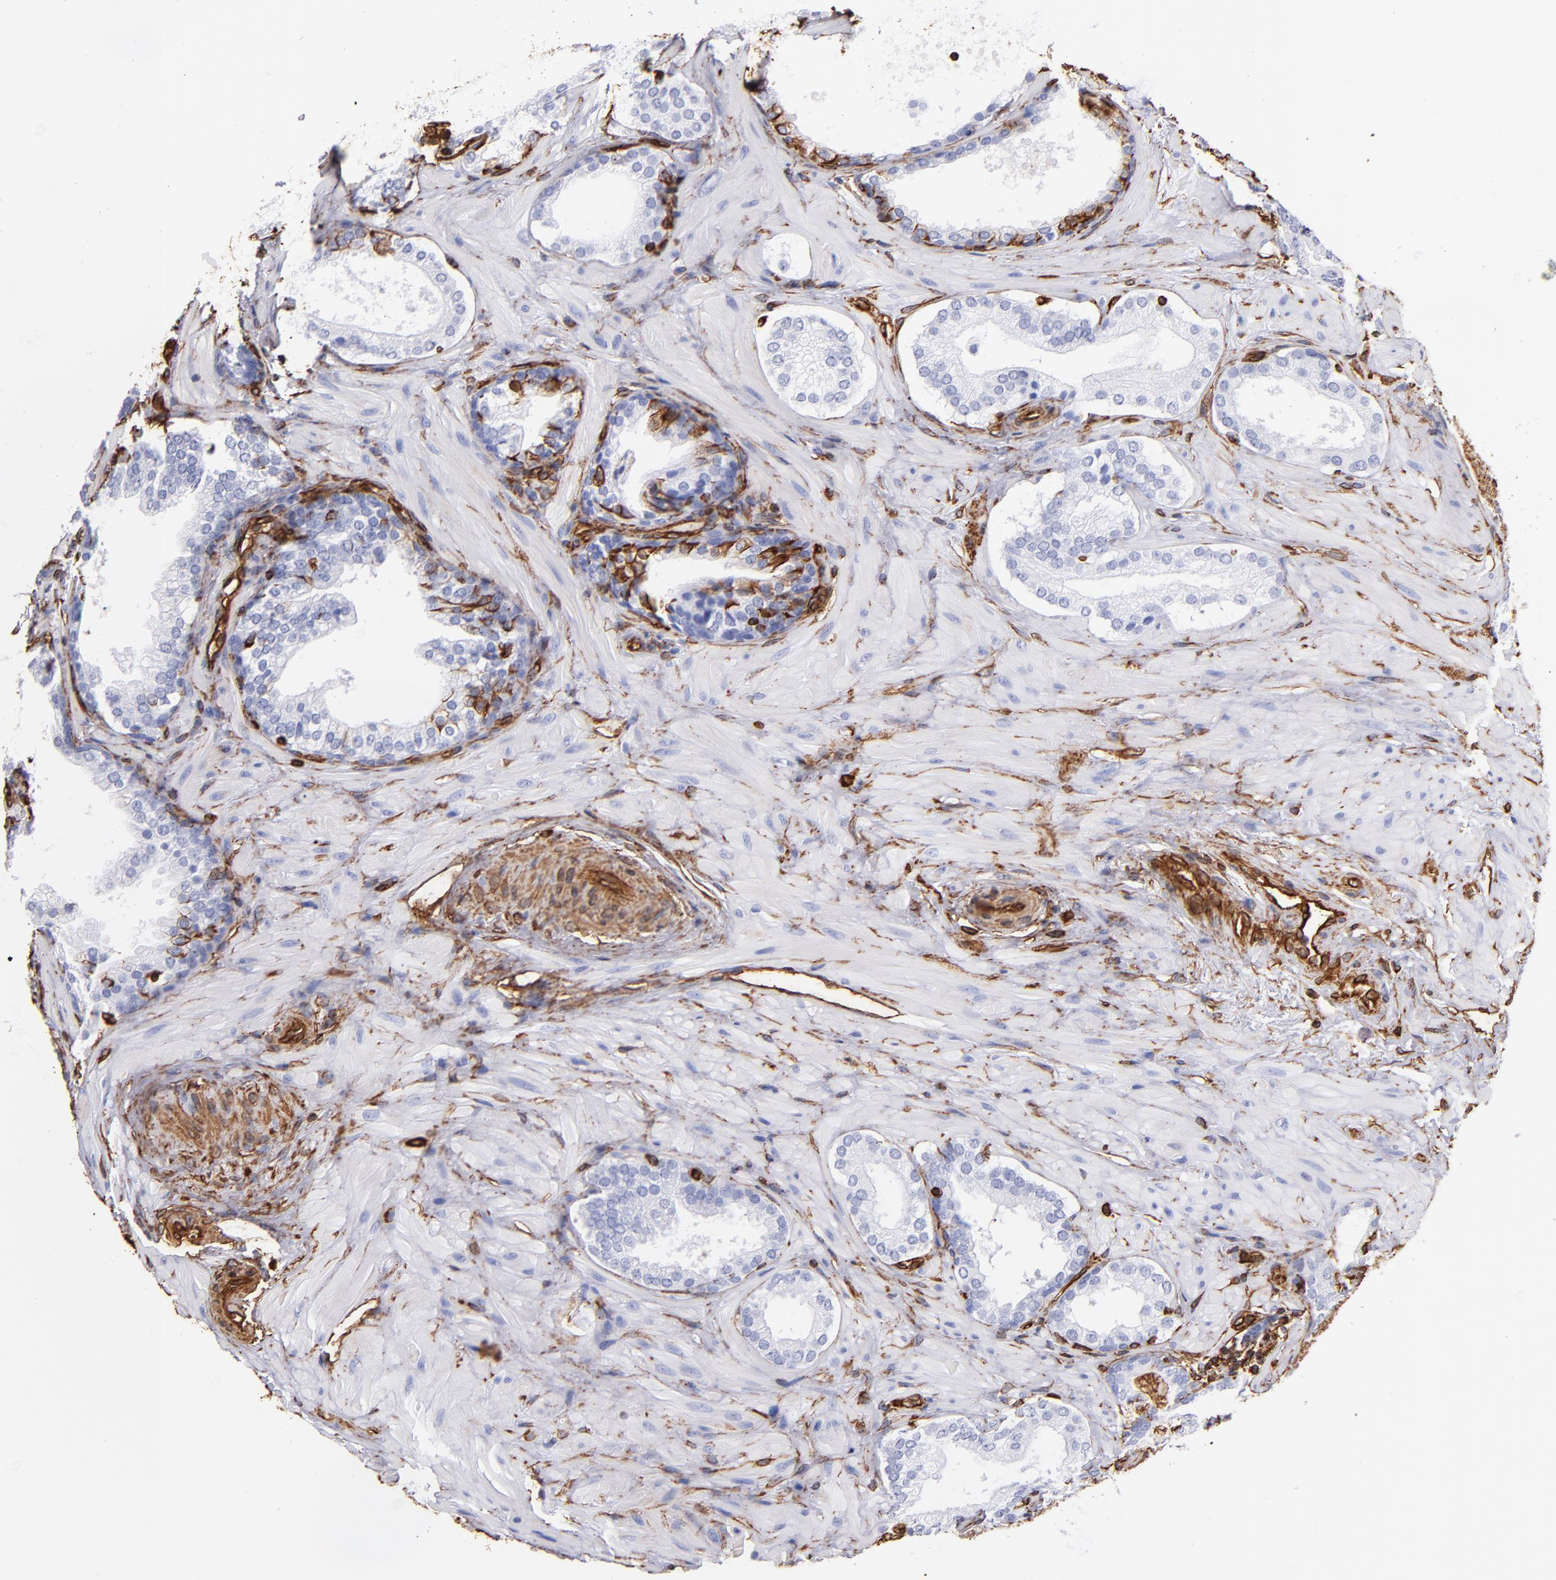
{"staining": {"intensity": "negative", "quantity": "none", "location": "none"}, "tissue": "prostate cancer", "cell_type": "Tumor cells", "image_type": "cancer", "snomed": [{"axis": "morphology", "description": "Adenocarcinoma, Low grade"}, {"axis": "topography", "description": "Prostate"}], "caption": "This is a micrograph of IHC staining of prostate cancer (adenocarcinoma (low-grade)), which shows no staining in tumor cells.", "gene": "VIM", "patient": {"sex": "male", "age": 69}}